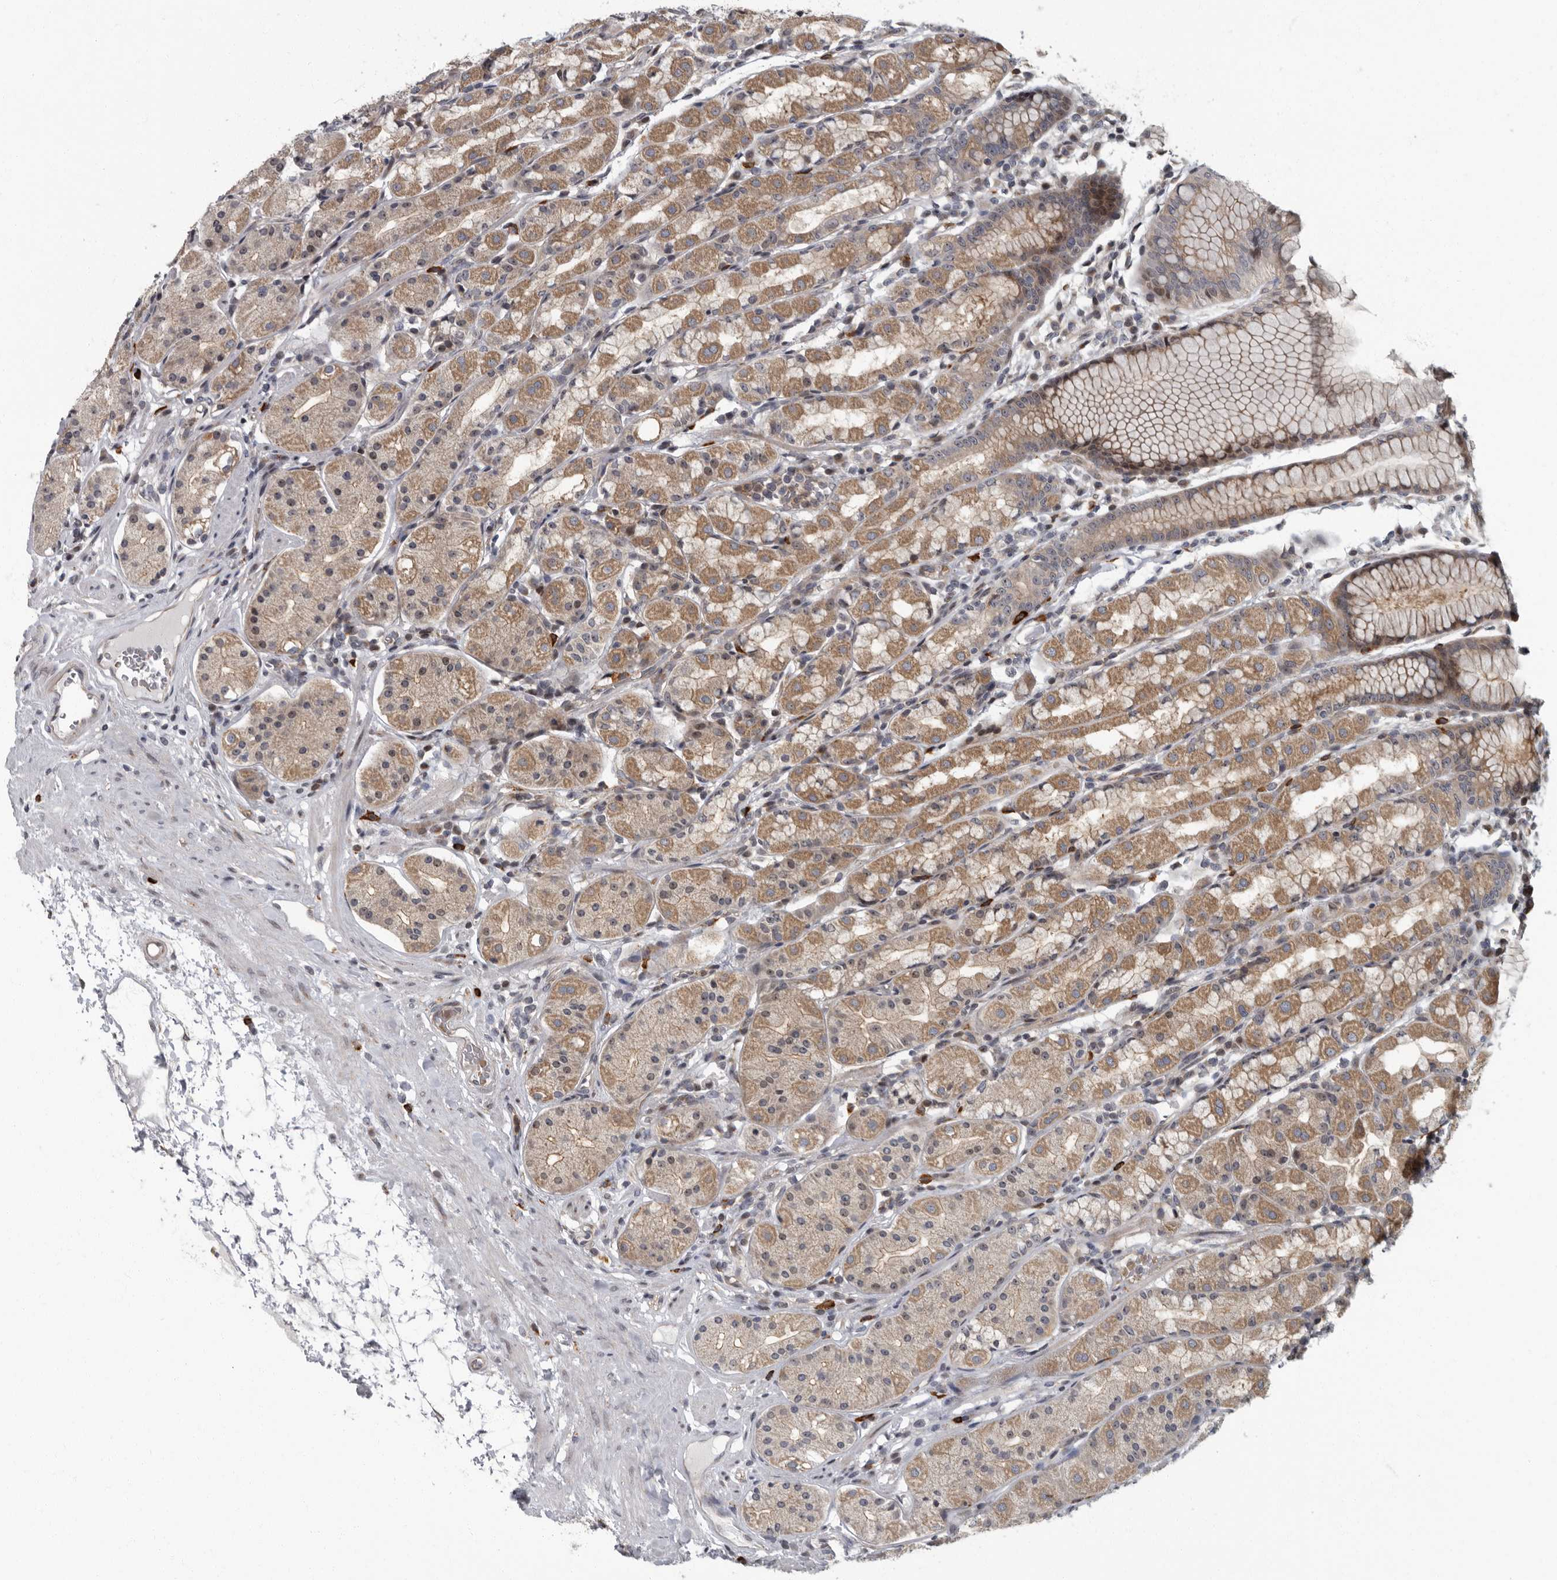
{"staining": {"intensity": "moderate", "quantity": "25%-75%", "location": "cytoplasmic/membranous"}, "tissue": "stomach", "cell_type": "Glandular cells", "image_type": "normal", "snomed": [{"axis": "morphology", "description": "Normal tissue, NOS"}, {"axis": "topography", "description": "Stomach, lower"}], "caption": "DAB (3,3'-diaminobenzidine) immunohistochemical staining of benign human stomach shows moderate cytoplasmic/membranous protein positivity in about 25%-75% of glandular cells. (DAB IHC with brightfield microscopy, high magnification).", "gene": "PDCD11", "patient": {"sex": "female", "age": 56}}